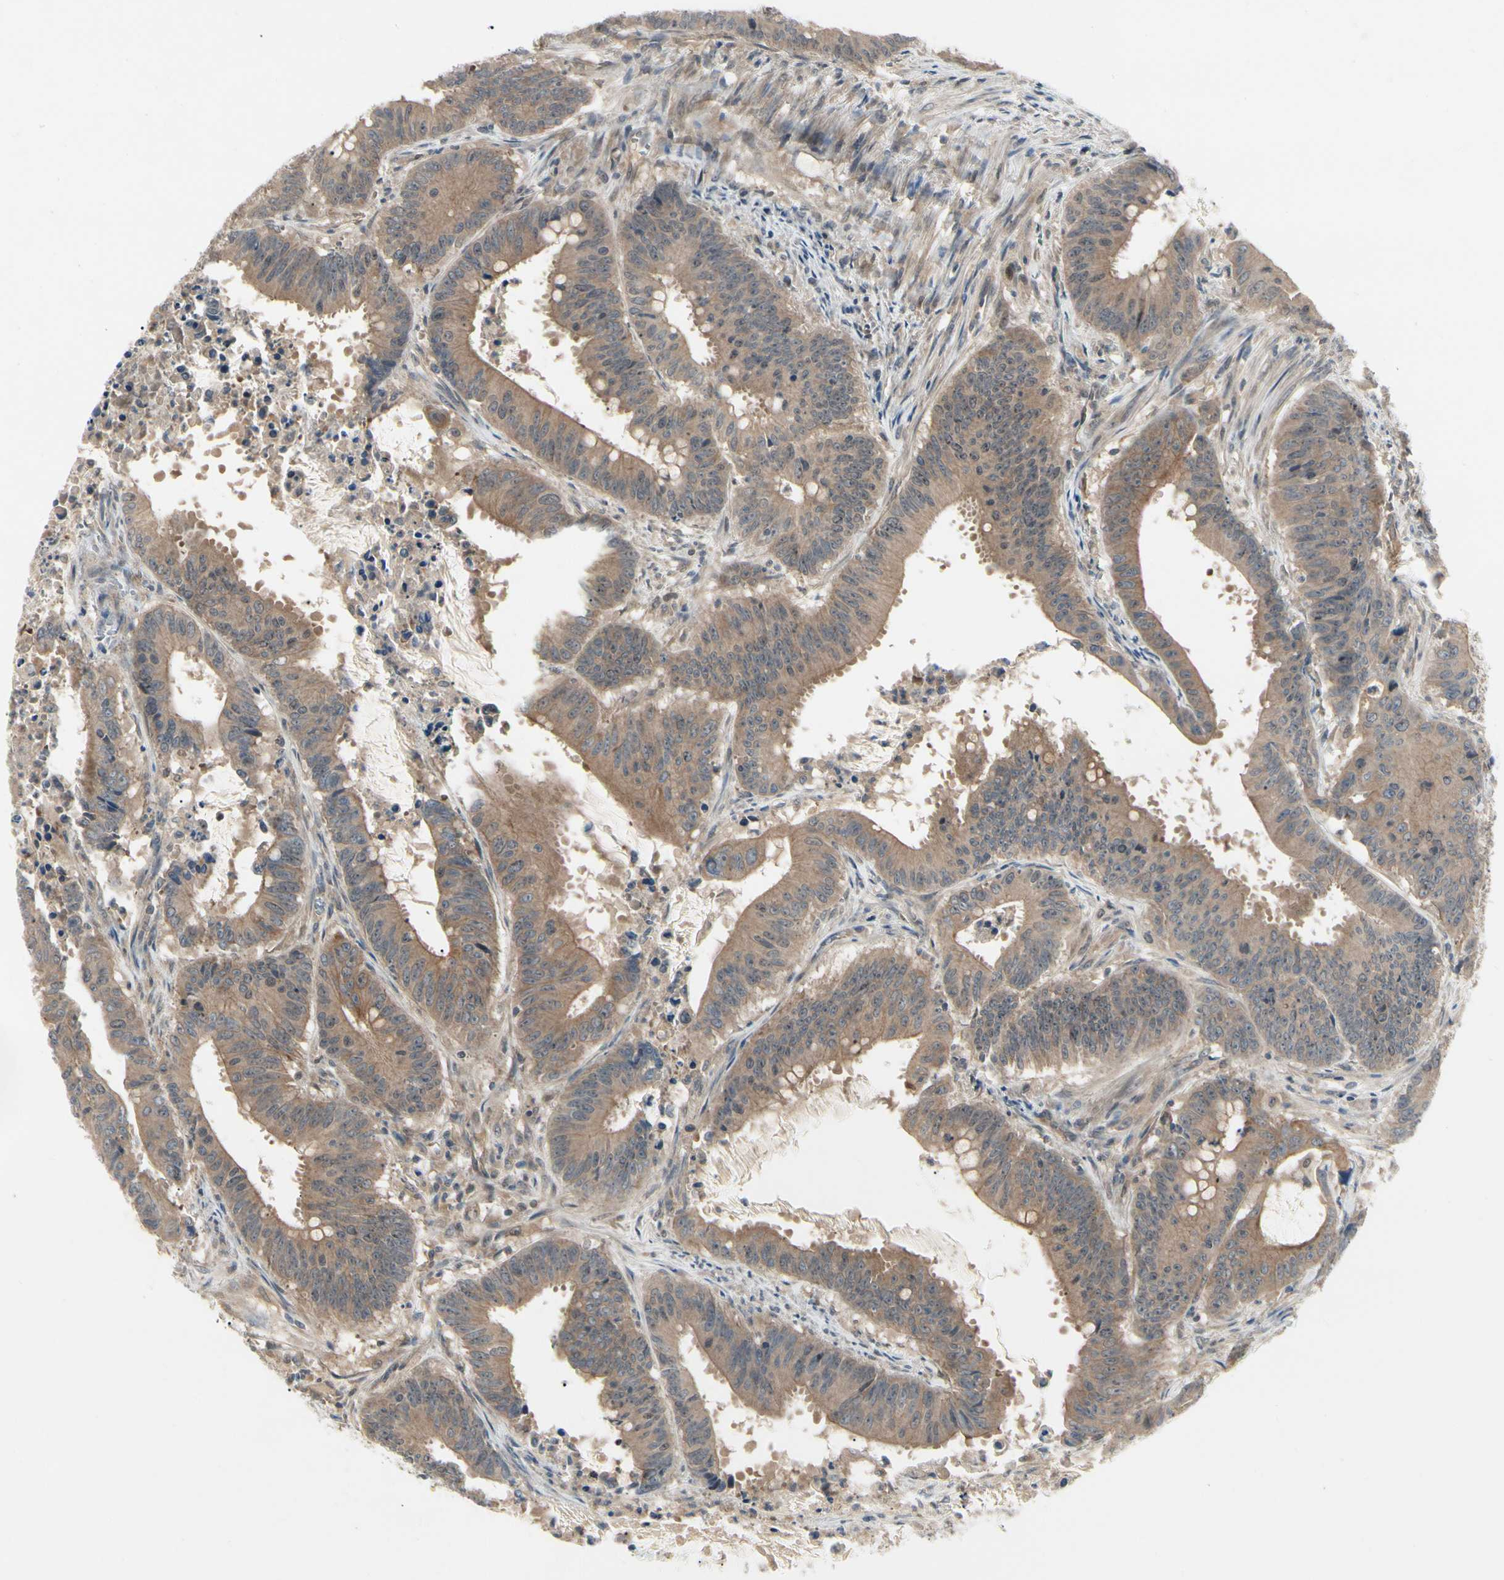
{"staining": {"intensity": "moderate", "quantity": ">75%", "location": "cytoplasmic/membranous"}, "tissue": "colorectal cancer", "cell_type": "Tumor cells", "image_type": "cancer", "snomed": [{"axis": "morphology", "description": "Adenocarcinoma, NOS"}, {"axis": "topography", "description": "Colon"}], "caption": "The photomicrograph exhibits staining of colorectal cancer (adenocarcinoma), revealing moderate cytoplasmic/membranous protein staining (brown color) within tumor cells.", "gene": "RNF14", "patient": {"sex": "male", "age": 45}}